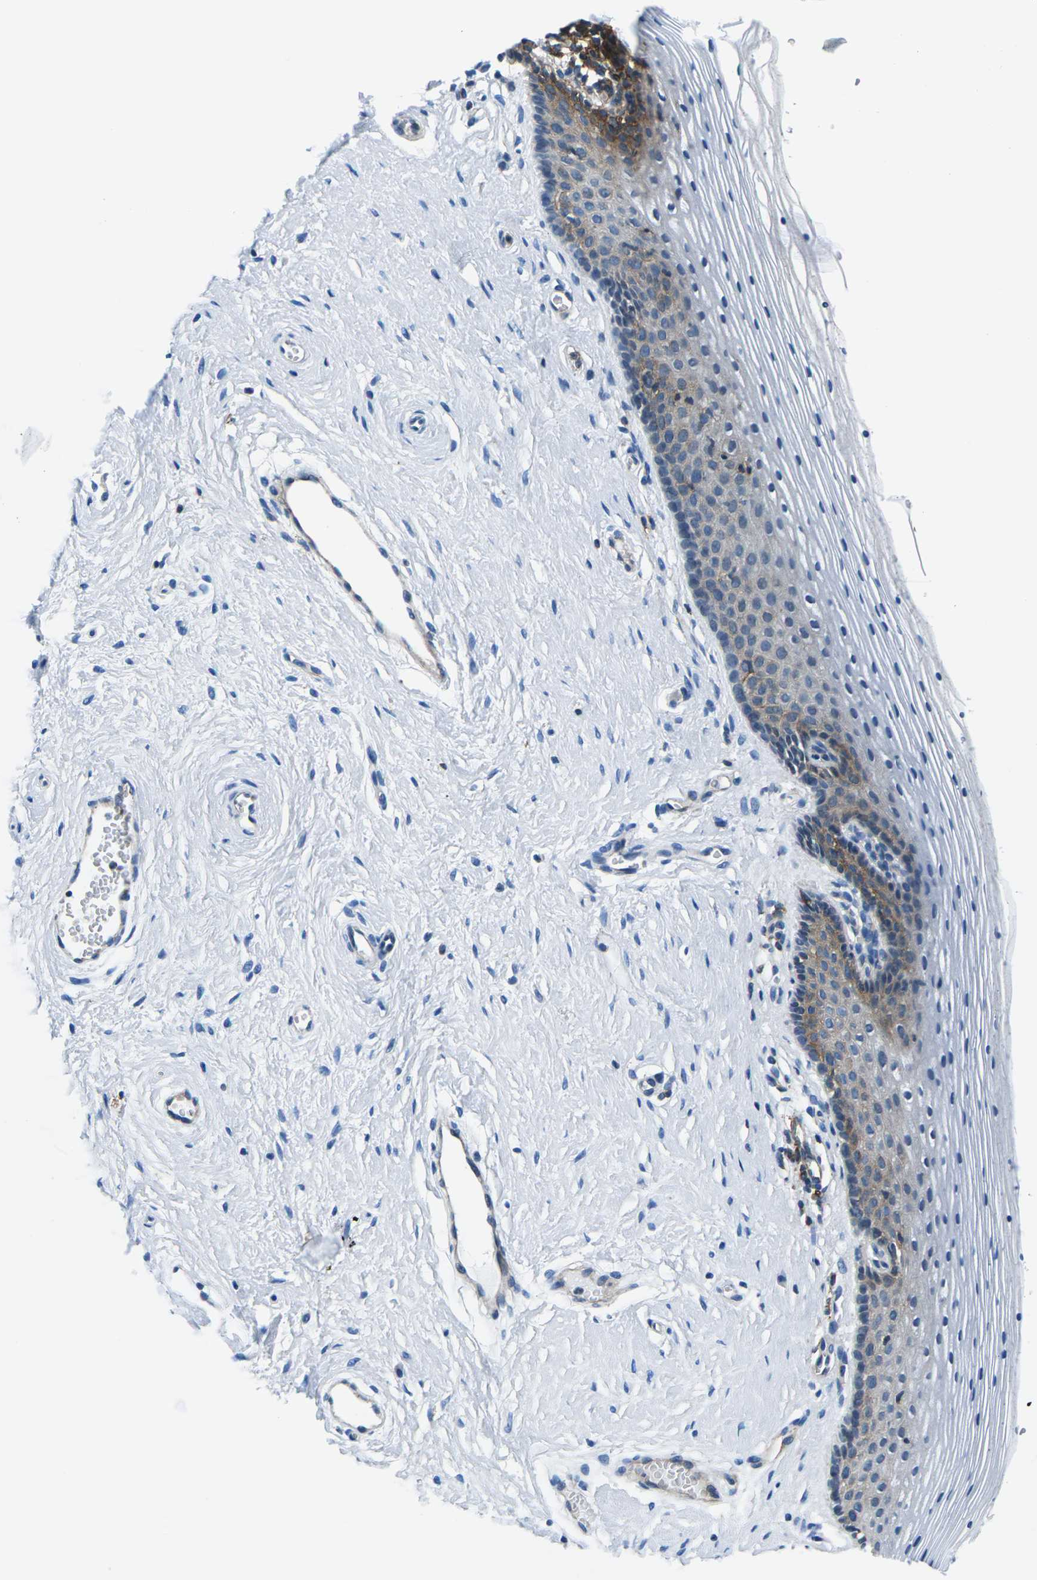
{"staining": {"intensity": "strong", "quantity": "<25%", "location": "cytoplasmic/membranous"}, "tissue": "vagina", "cell_type": "Squamous epithelial cells", "image_type": "normal", "snomed": [{"axis": "morphology", "description": "Normal tissue, NOS"}, {"axis": "topography", "description": "Vagina"}], "caption": "High-power microscopy captured an IHC histopathology image of unremarkable vagina, revealing strong cytoplasmic/membranous staining in approximately <25% of squamous epithelial cells. (DAB = brown stain, brightfield microscopy at high magnification).", "gene": "SOCS4", "patient": {"sex": "female", "age": 32}}